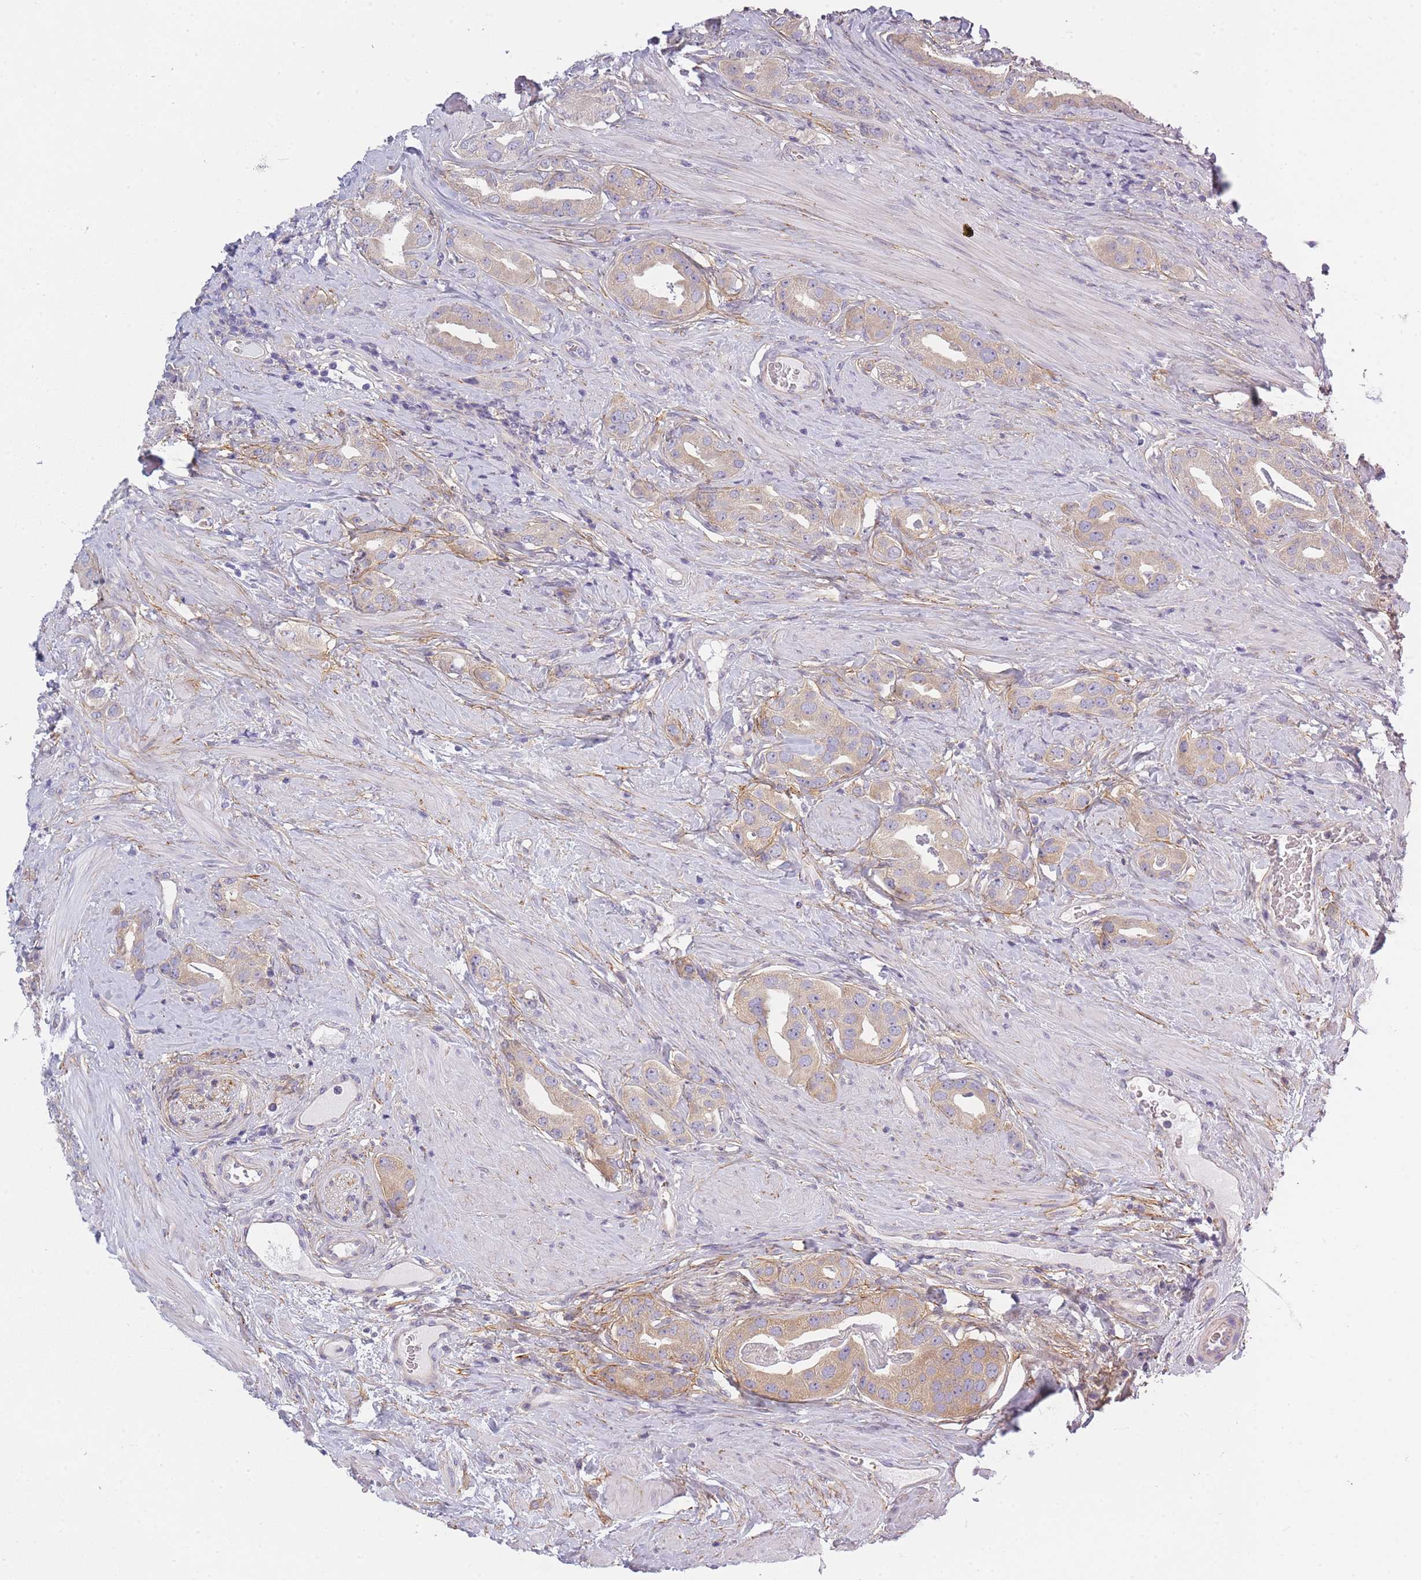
{"staining": {"intensity": "weak", "quantity": "<25%", "location": "cytoplasmic/membranous"}, "tissue": "prostate cancer", "cell_type": "Tumor cells", "image_type": "cancer", "snomed": [{"axis": "morphology", "description": "Adenocarcinoma, High grade"}, {"axis": "topography", "description": "Prostate"}], "caption": "This is an immunohistochemistry micrograph of human prostate cancer (high-grade adenocarcinoma). There is no expression in tumor cells.", "gene": "AP3M2", "patient": {"sex": "male", "age": 63}}